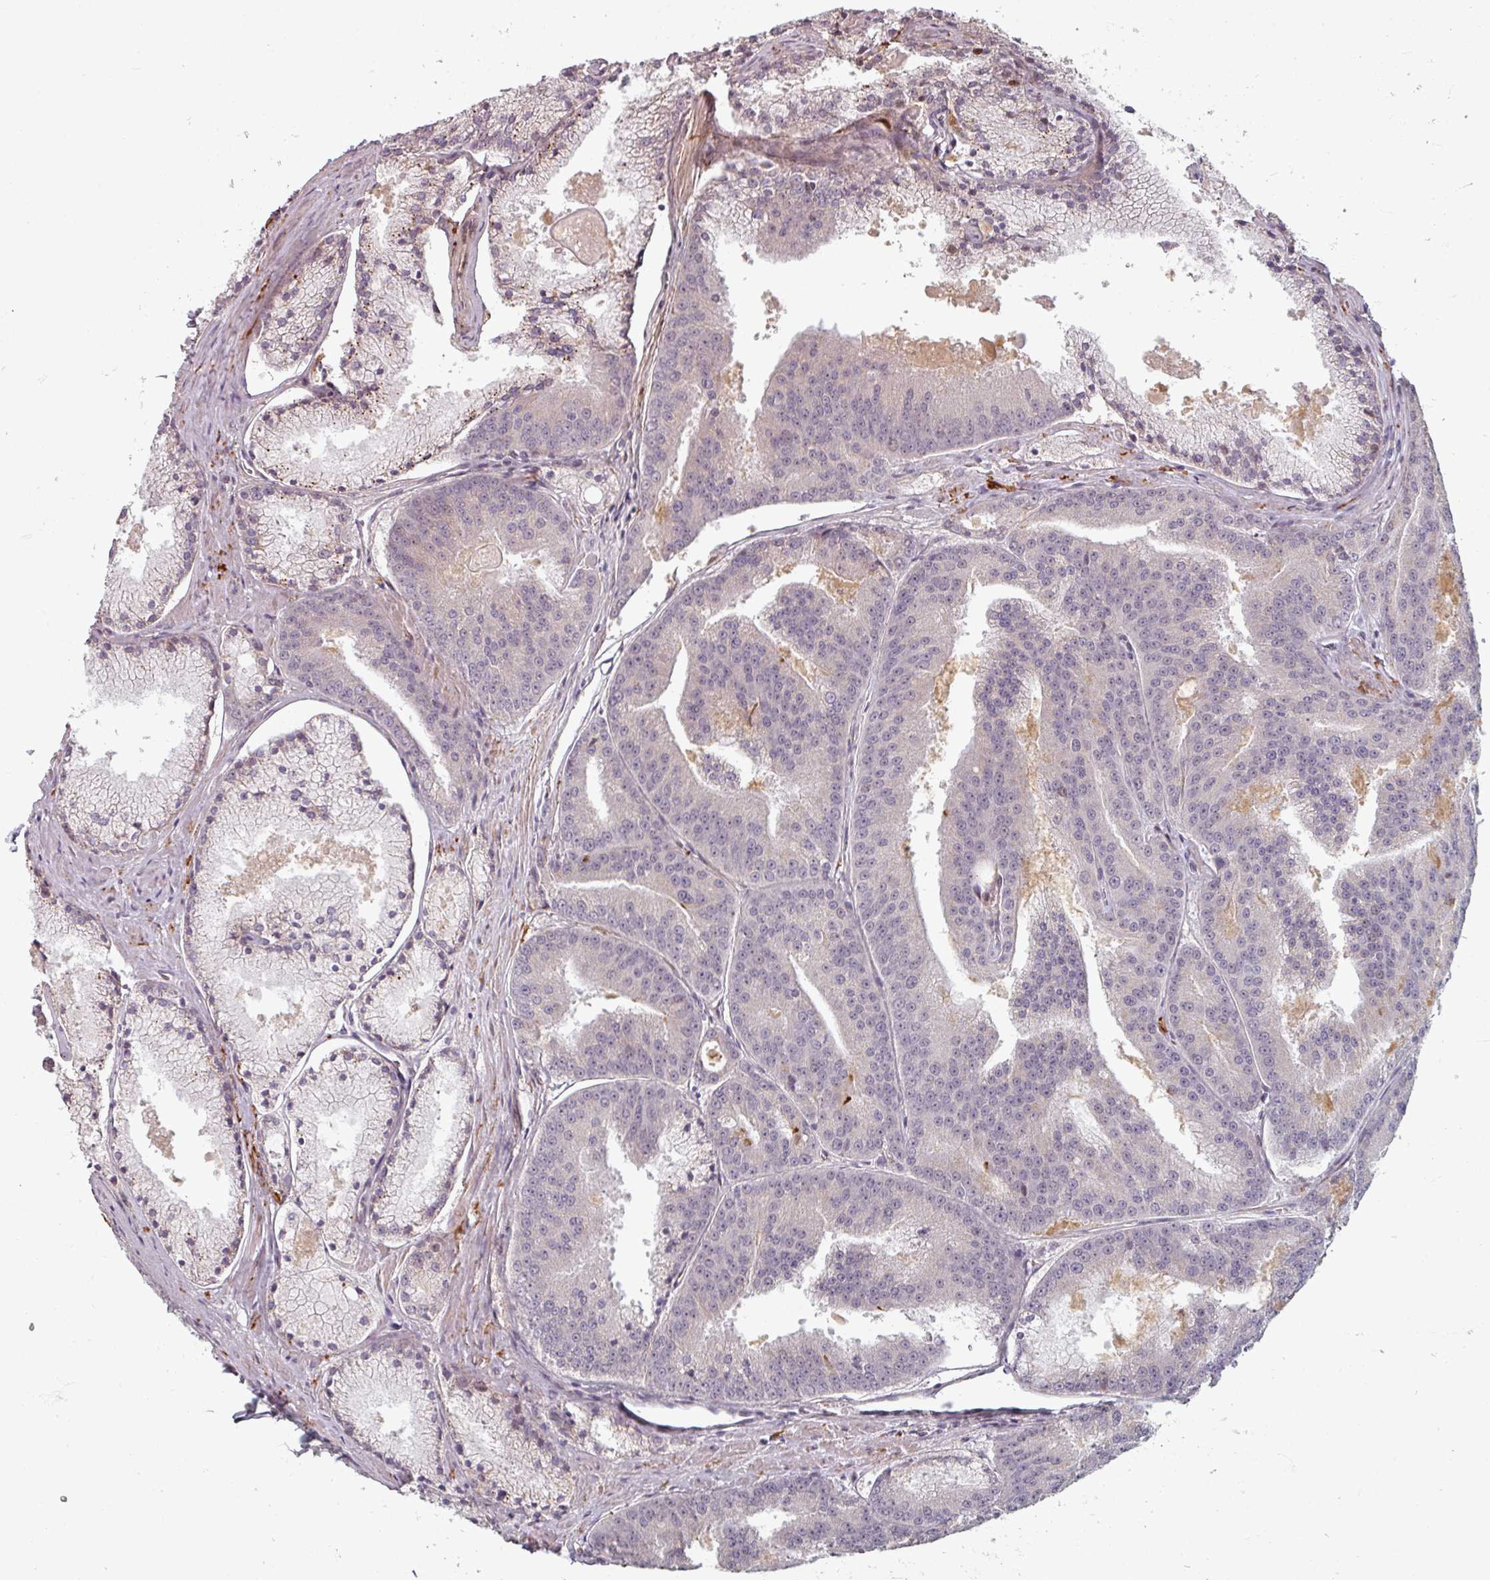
{"staining": {"intensity": "negative", "quantity": "none", "location": "none"}, "tissue": "prostate cancer", "cell_type": "Tumor cells", "image_type": "cancer", "snomed": [{"axis": "morphology", "description": "Adenocarcinoma, High grade"}, {"axis": "topography", "description": "Prostate"}], "caption": "Prostate cancer (high-grade adenocarcinoma) was stained to show a protein in brown. There is no significant expression in tumor cells. The staining was performed using DAB (3,3'-diaminobenzidine) to visualize the protein expression in brown, while the nuclei were stained in blue with hematoxylin (Magnification: 20x).", "gene": "CYB5RL", "patient": {"sex": "male", "age": 61}}